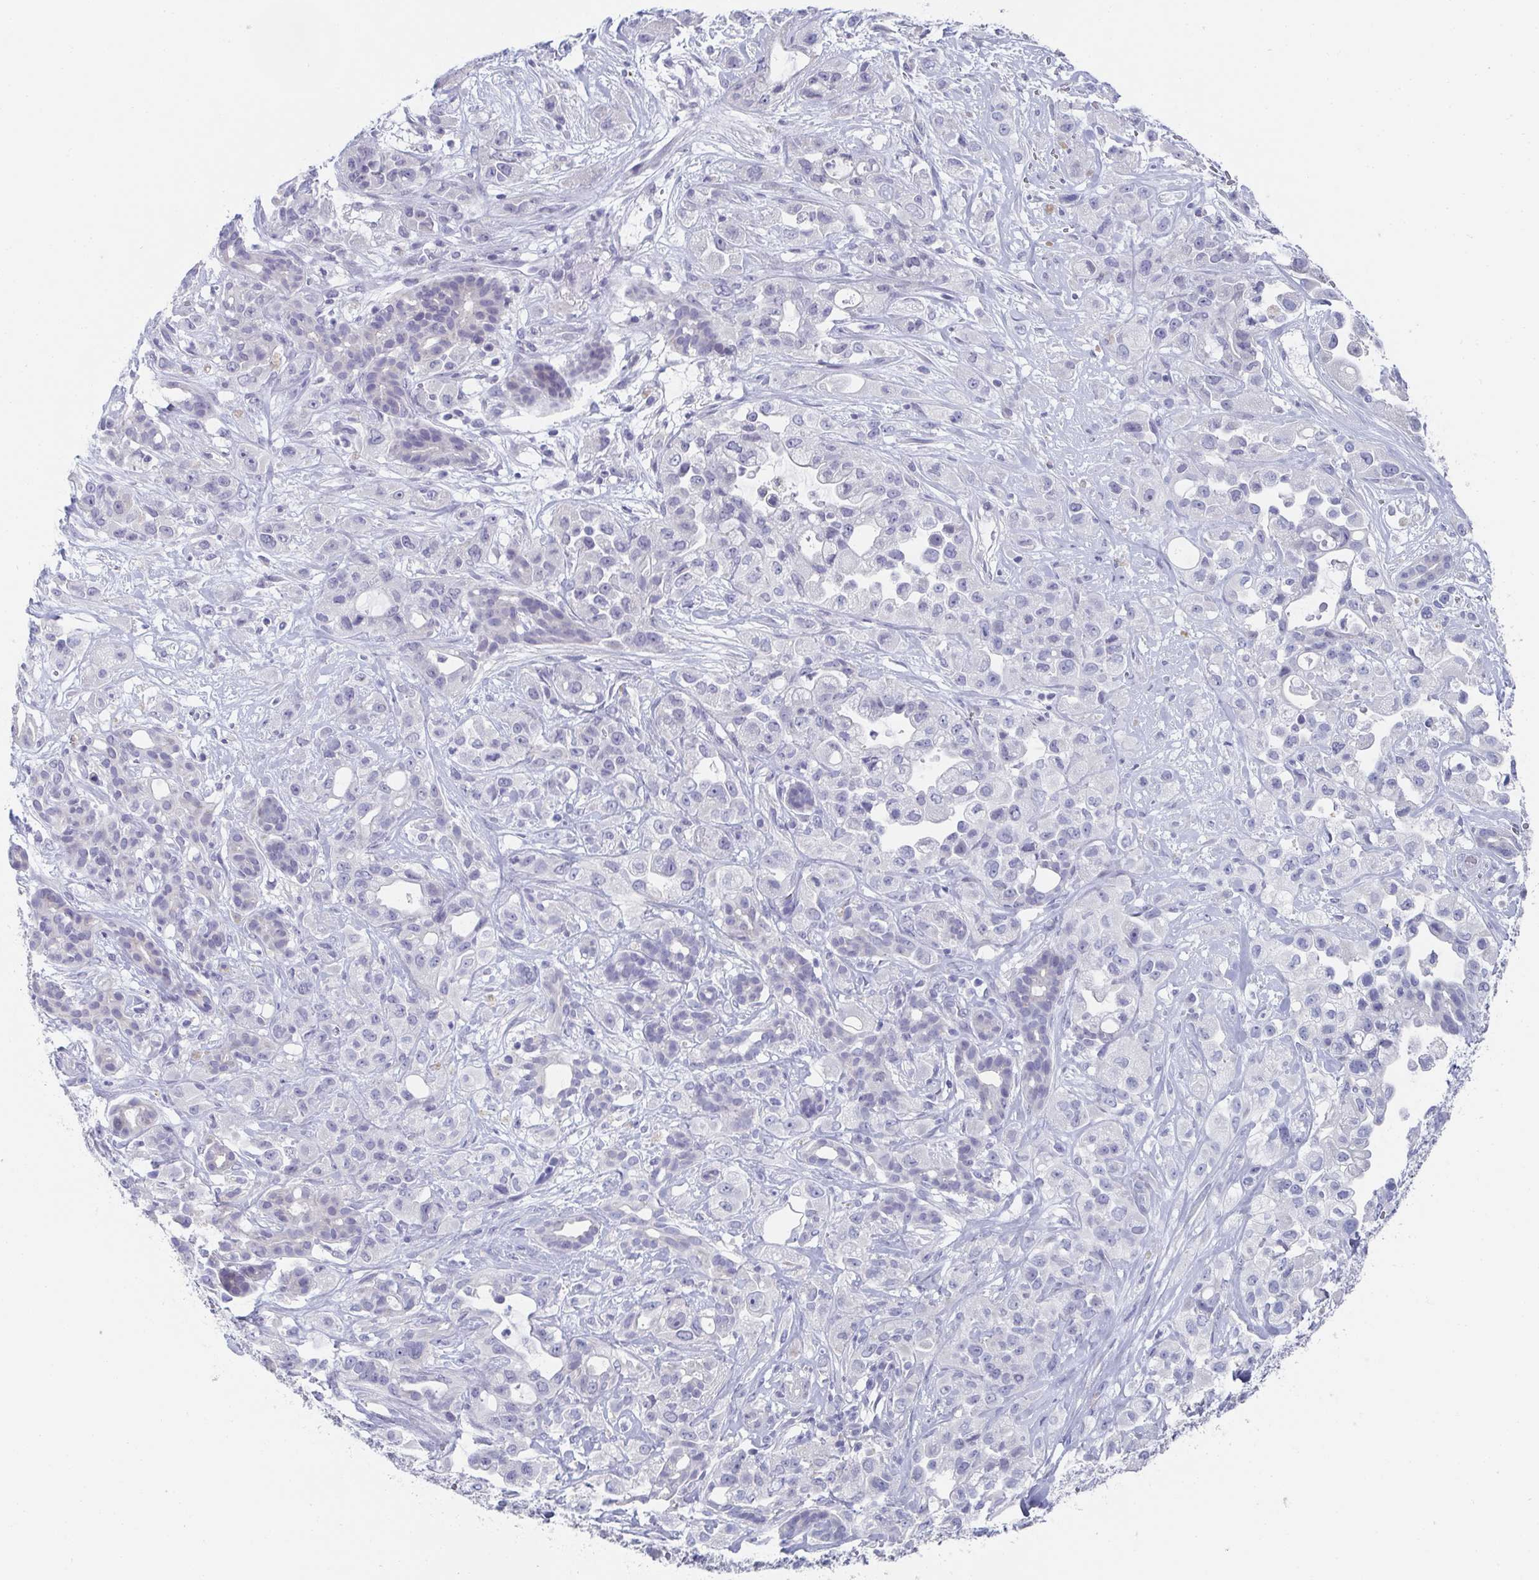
{"staining": {"intensity": "negative", "quantity": "none", "location": "none"}, "tissue": "pancreatic cancer", "cell_type": "Tumor cells", "image_type": "cancer", "snomed": [{"axis": "morphology", "description": "Adenocarcinoma, NOS"}, {"axis": "topography", "description": "Pancreas"}], "caption": "An immunohistochemistry micrograph of adenocarcinoma (pancreatic) is shown. There is no staining in tumor cells of adenocarcinoma (pancreatic).", "gene": "DYDC2", "patient": {"sex": "male", "age": 44}}